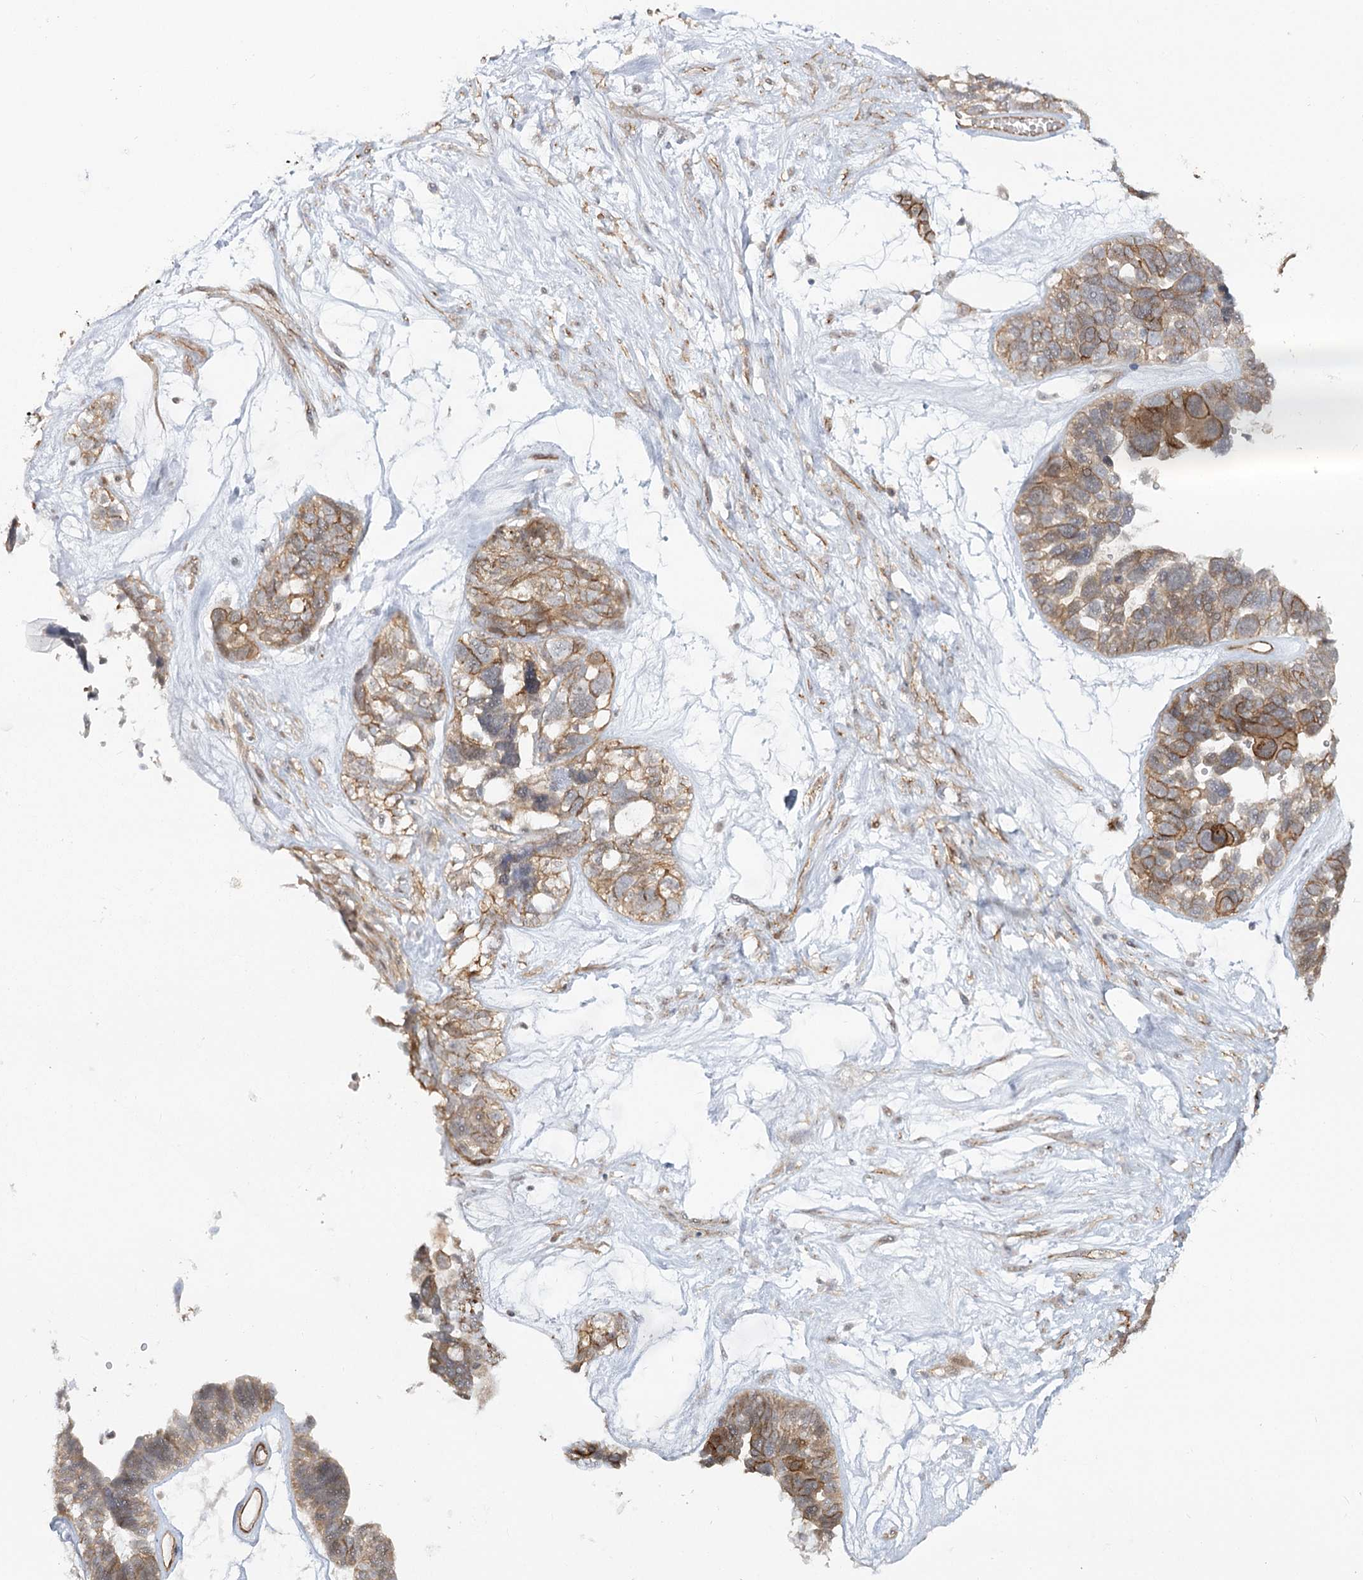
{"staining": {"intensity": "weak", "quantity": ">75%", "location": "cytoplasmic/membranous"}, "tissue": "ovarian cancer", "cell_type": "Tumor cells", "image_type": "cancer", "snomed": [{"axis": "morphology", "description": "Cystadenocarcinoma, serous, NOS"}, {"axis": "topography", "description": "Ovary"}], "caption": "This micrograph shows IHC staining of human ovarian serous cystadenocarcinoma, with low weak cytoplasmic/membranous positivity in about >75% of tumor cells.", "gene": "RPP14", "patient": {"sex": "female", "age": 79}}